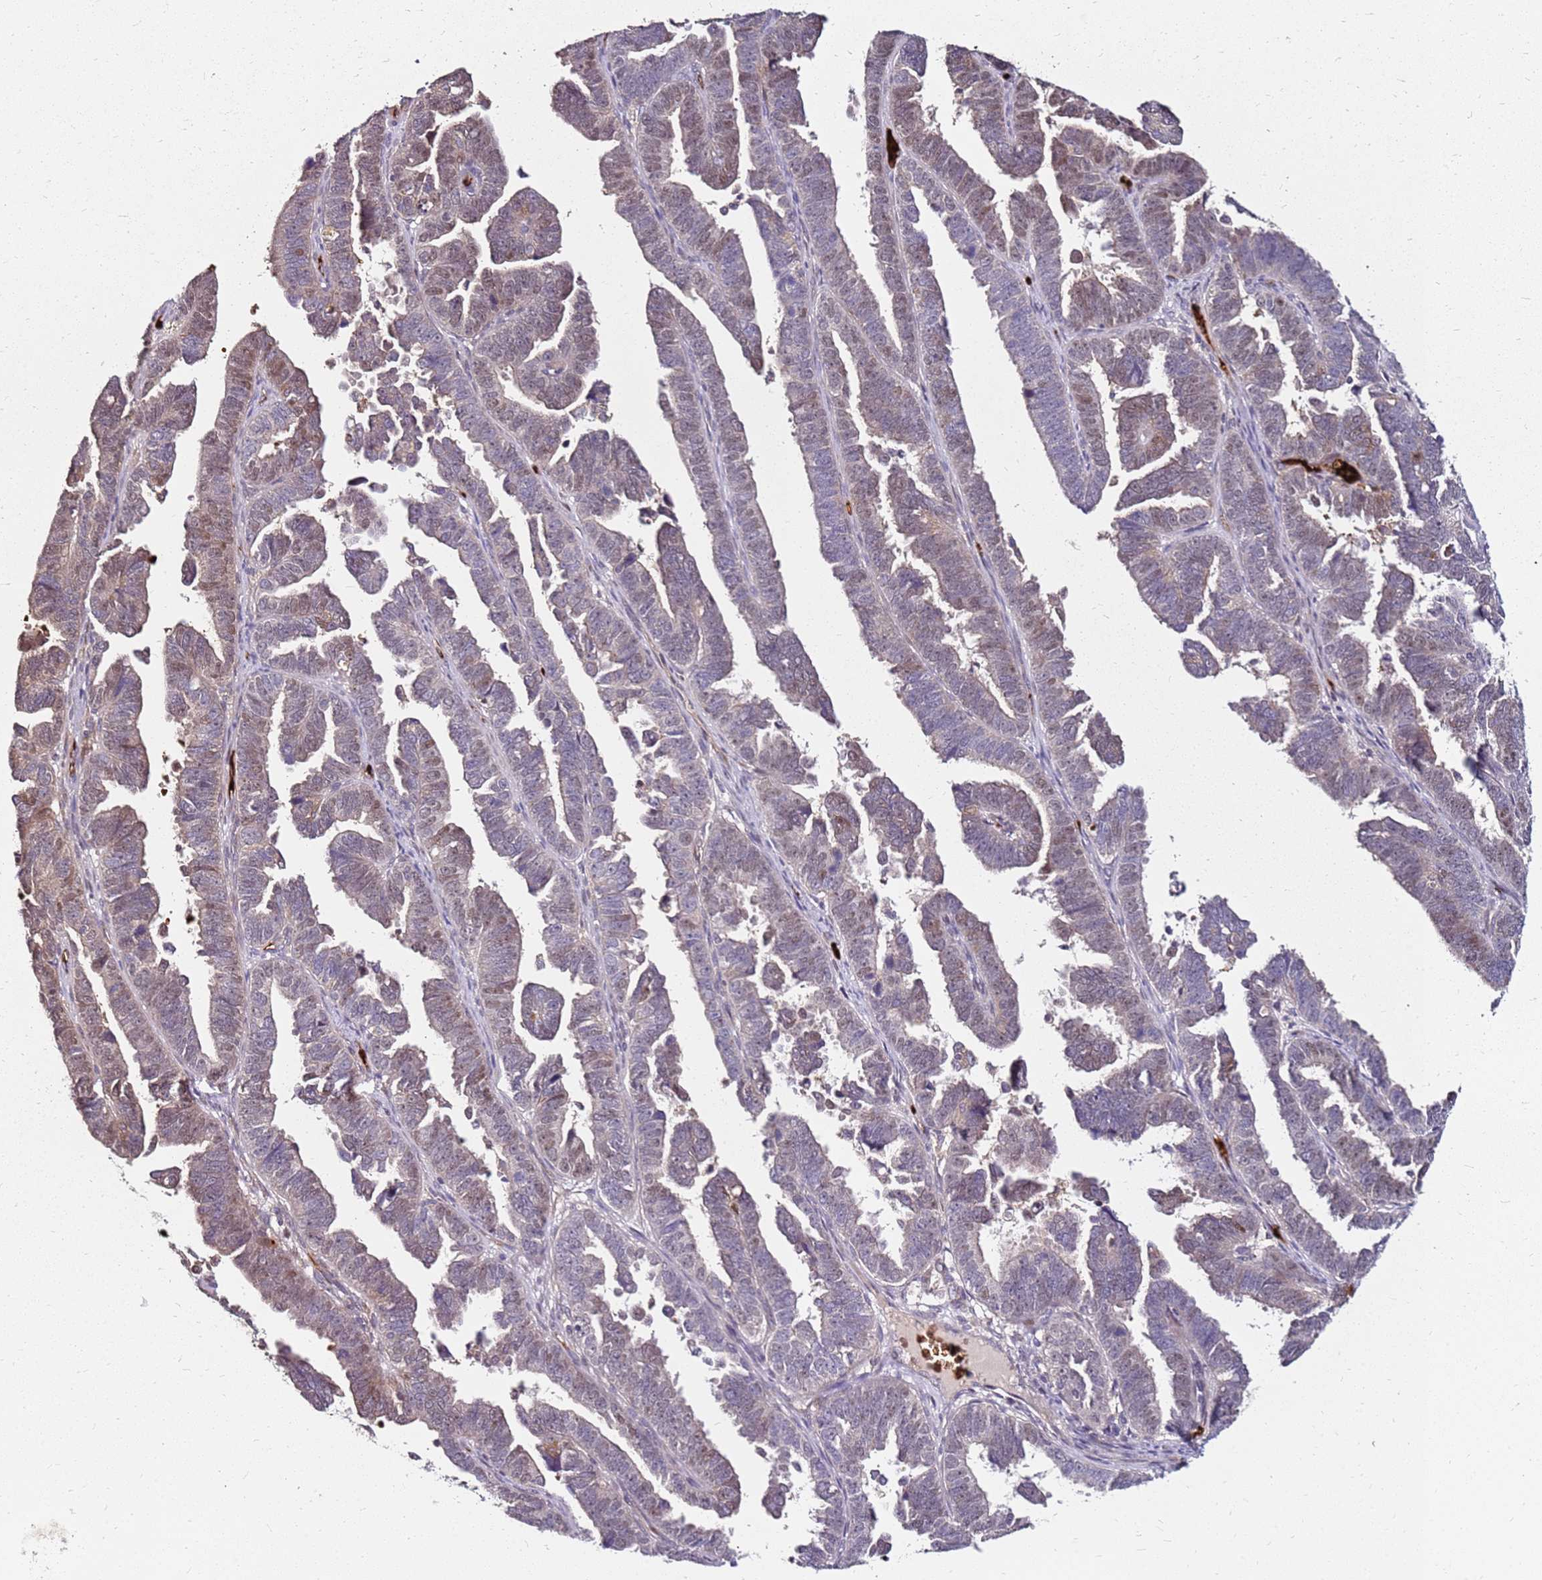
{"staining": {"intensity": "weak", "quantity": "25%-75%", "location": "cytoplasmic/membranous"}, "tissue": "endometrial cancer", "cell_type": "Tumor cells", "image_type": "cancer", "snomed": [{"axis": "morphology", "description": "Adenocarcinoma, NOS"}, {"axis": "topography", "description": "Endometrium"}], "caption": "Endometrial cancer (adenocarcinoma) was stained to show a protein in brown. There is low levels of weak cytoplasmic/membranous positivity in approximately 25%-75% of tumor cells.", "gene": "RNF11", "patient": {"sex": "female", "age": 75}}